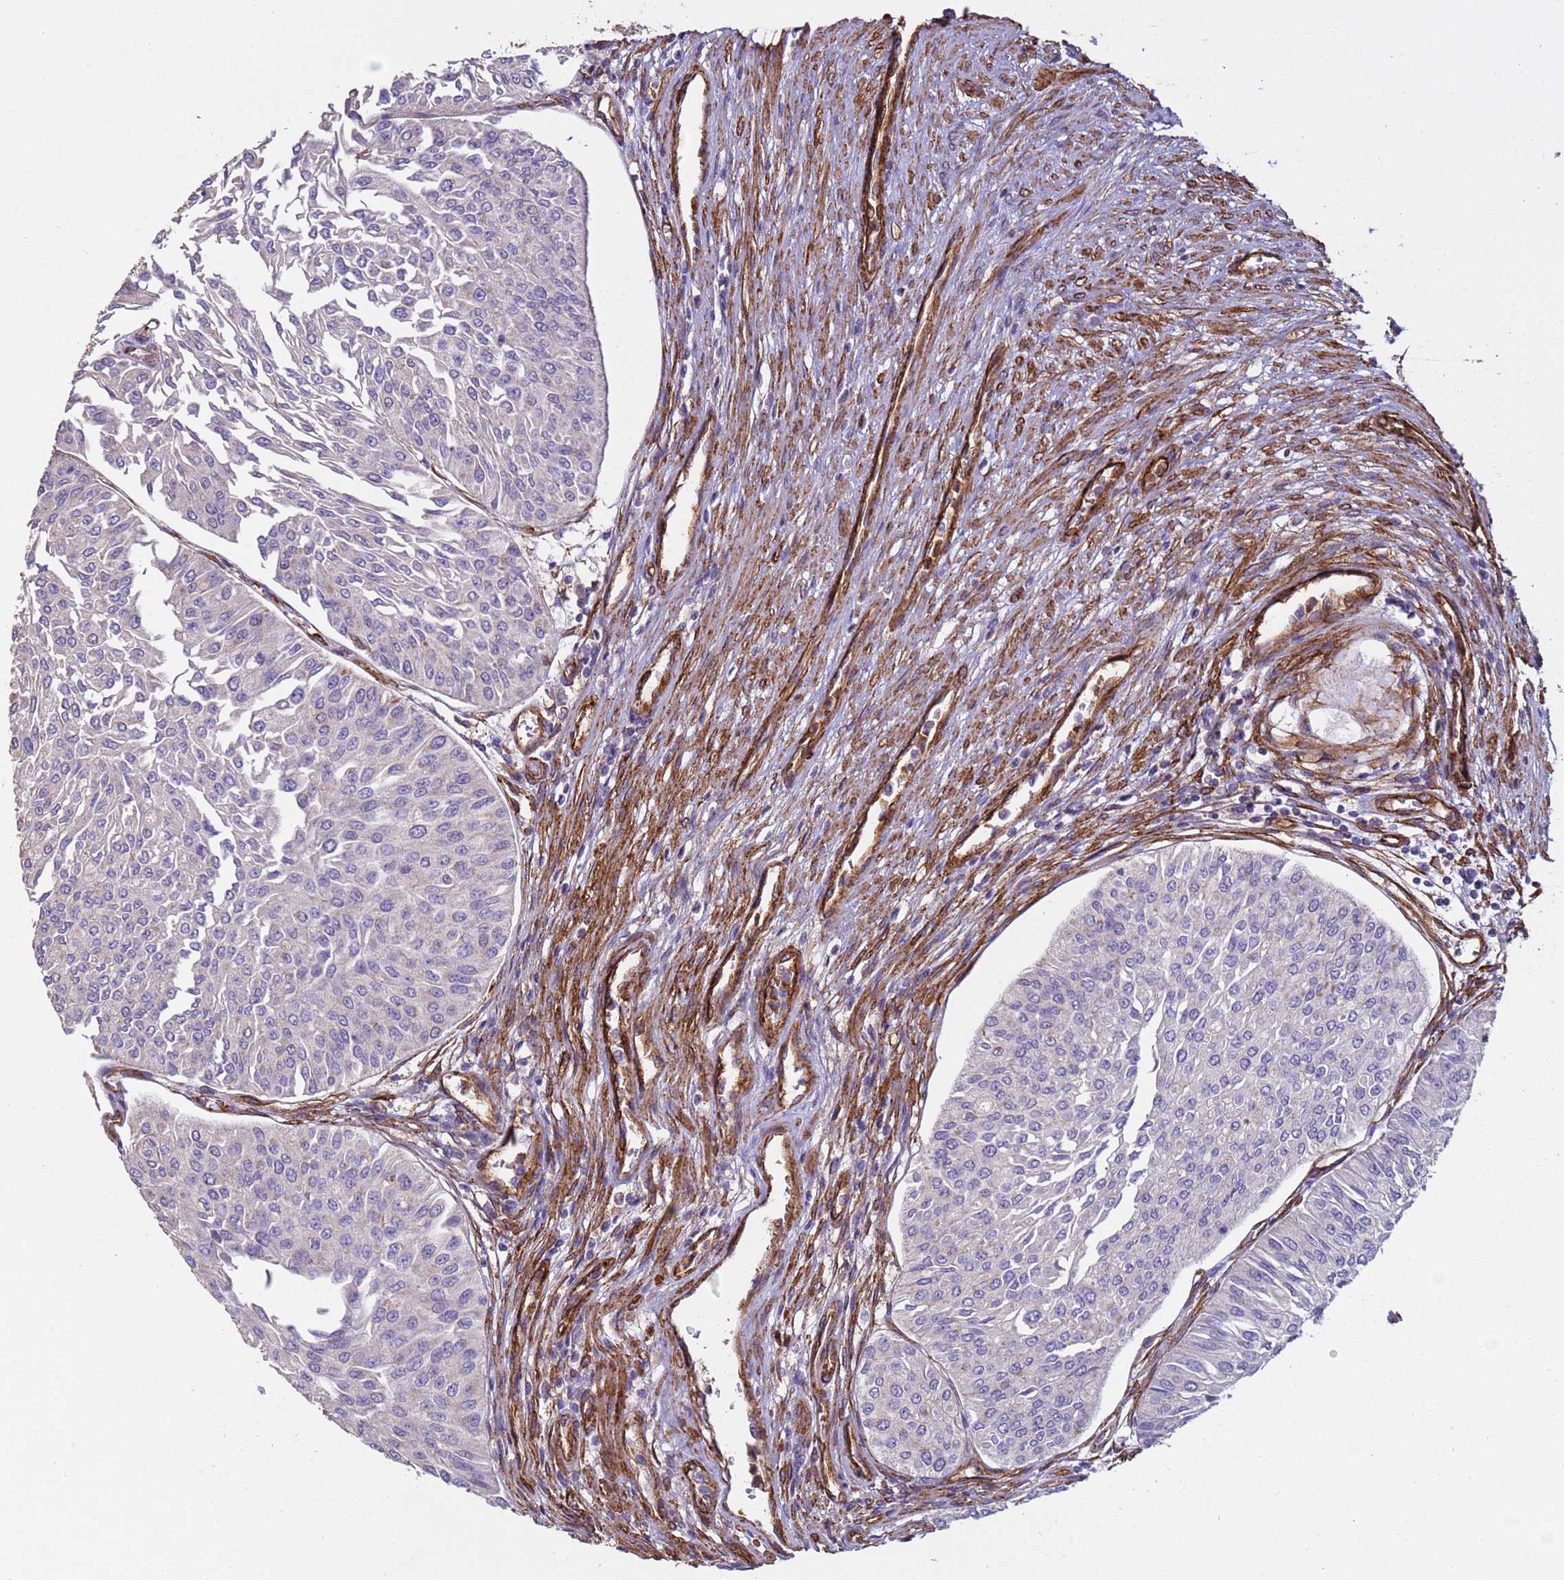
{"staining": {"intensity": "negative", "quantity": "none", "location": "none"}, "tissue": "urothelial cancer", "cell_type": "Tumor cells", "image_type": "cancer", "snomed": [{"axis": "morphology", "description": "Urothelial carcinoma, Low grade"}, {"axis": "topography", "description": "Urinary bladder"}], "caption": "This is an immunohistochemistry (IHC) micrograph of human urothelial carcinoma (low-grade). There is no expression in tumor cells.", "gene": "GASK1A", "patient": {"sex": "male", "age": 67}}